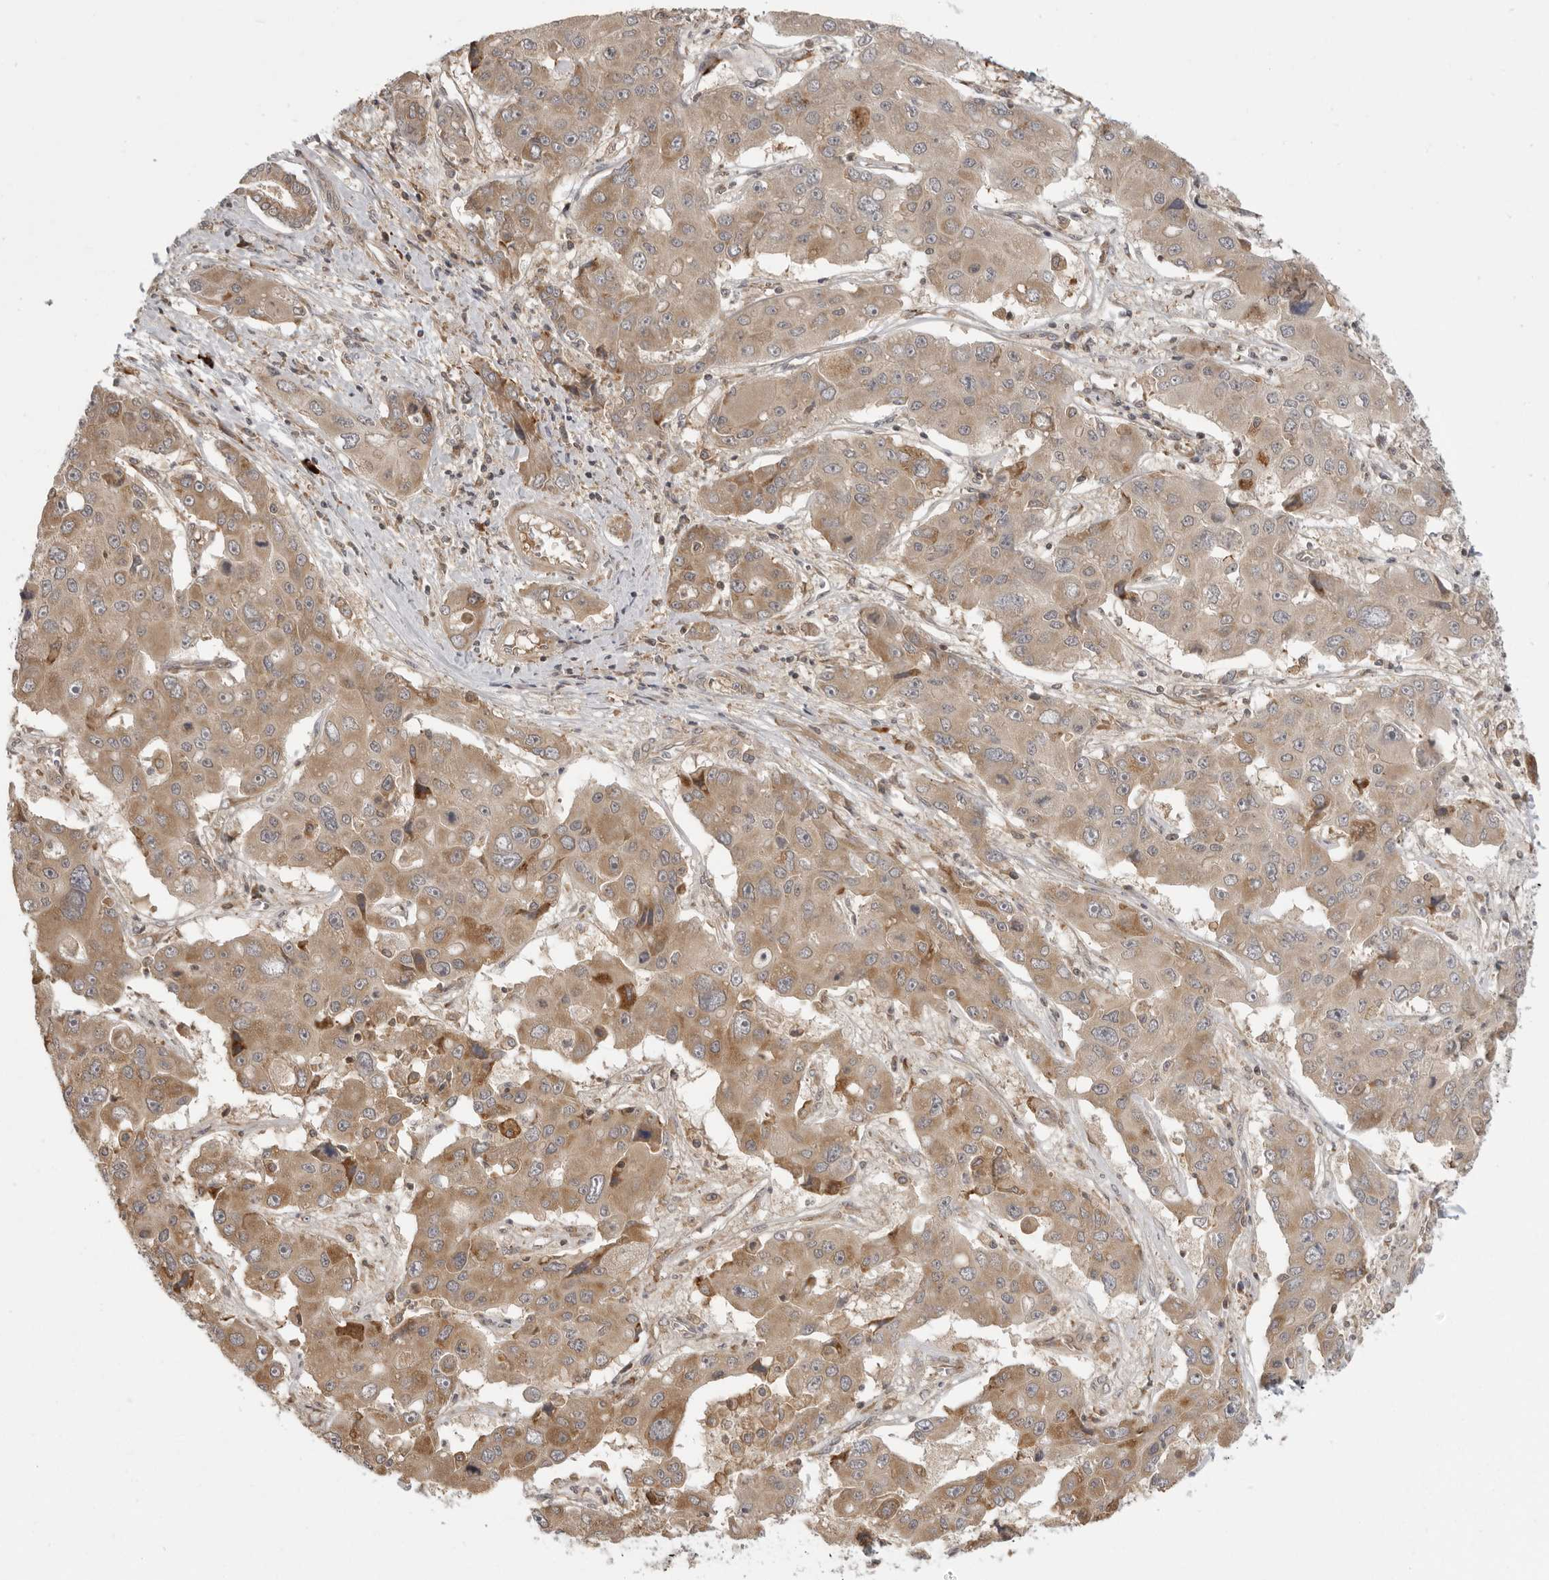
{"staining": {"intensity": "moderate", "quantity": ">75%", "location": "cytoplasmic/membranous"}, "tissue": "liver cancer", "cell_type": "Tumor cells", "image_type": "cancer", "snomed": [{"axis": "morphology", "description": "Cholangiocarcinoma"}, {"axis": "topography", "description": "Liver"}], "caption": "Immunohistochemical staining of human cholangiocarcinoma (liver) exhibits medium levels of moderate cytoplasmic/membranous expression in about >75% of tumor cells.", "gene": "PRRC2A", "patient": {"sex": "male", "age": 67}}